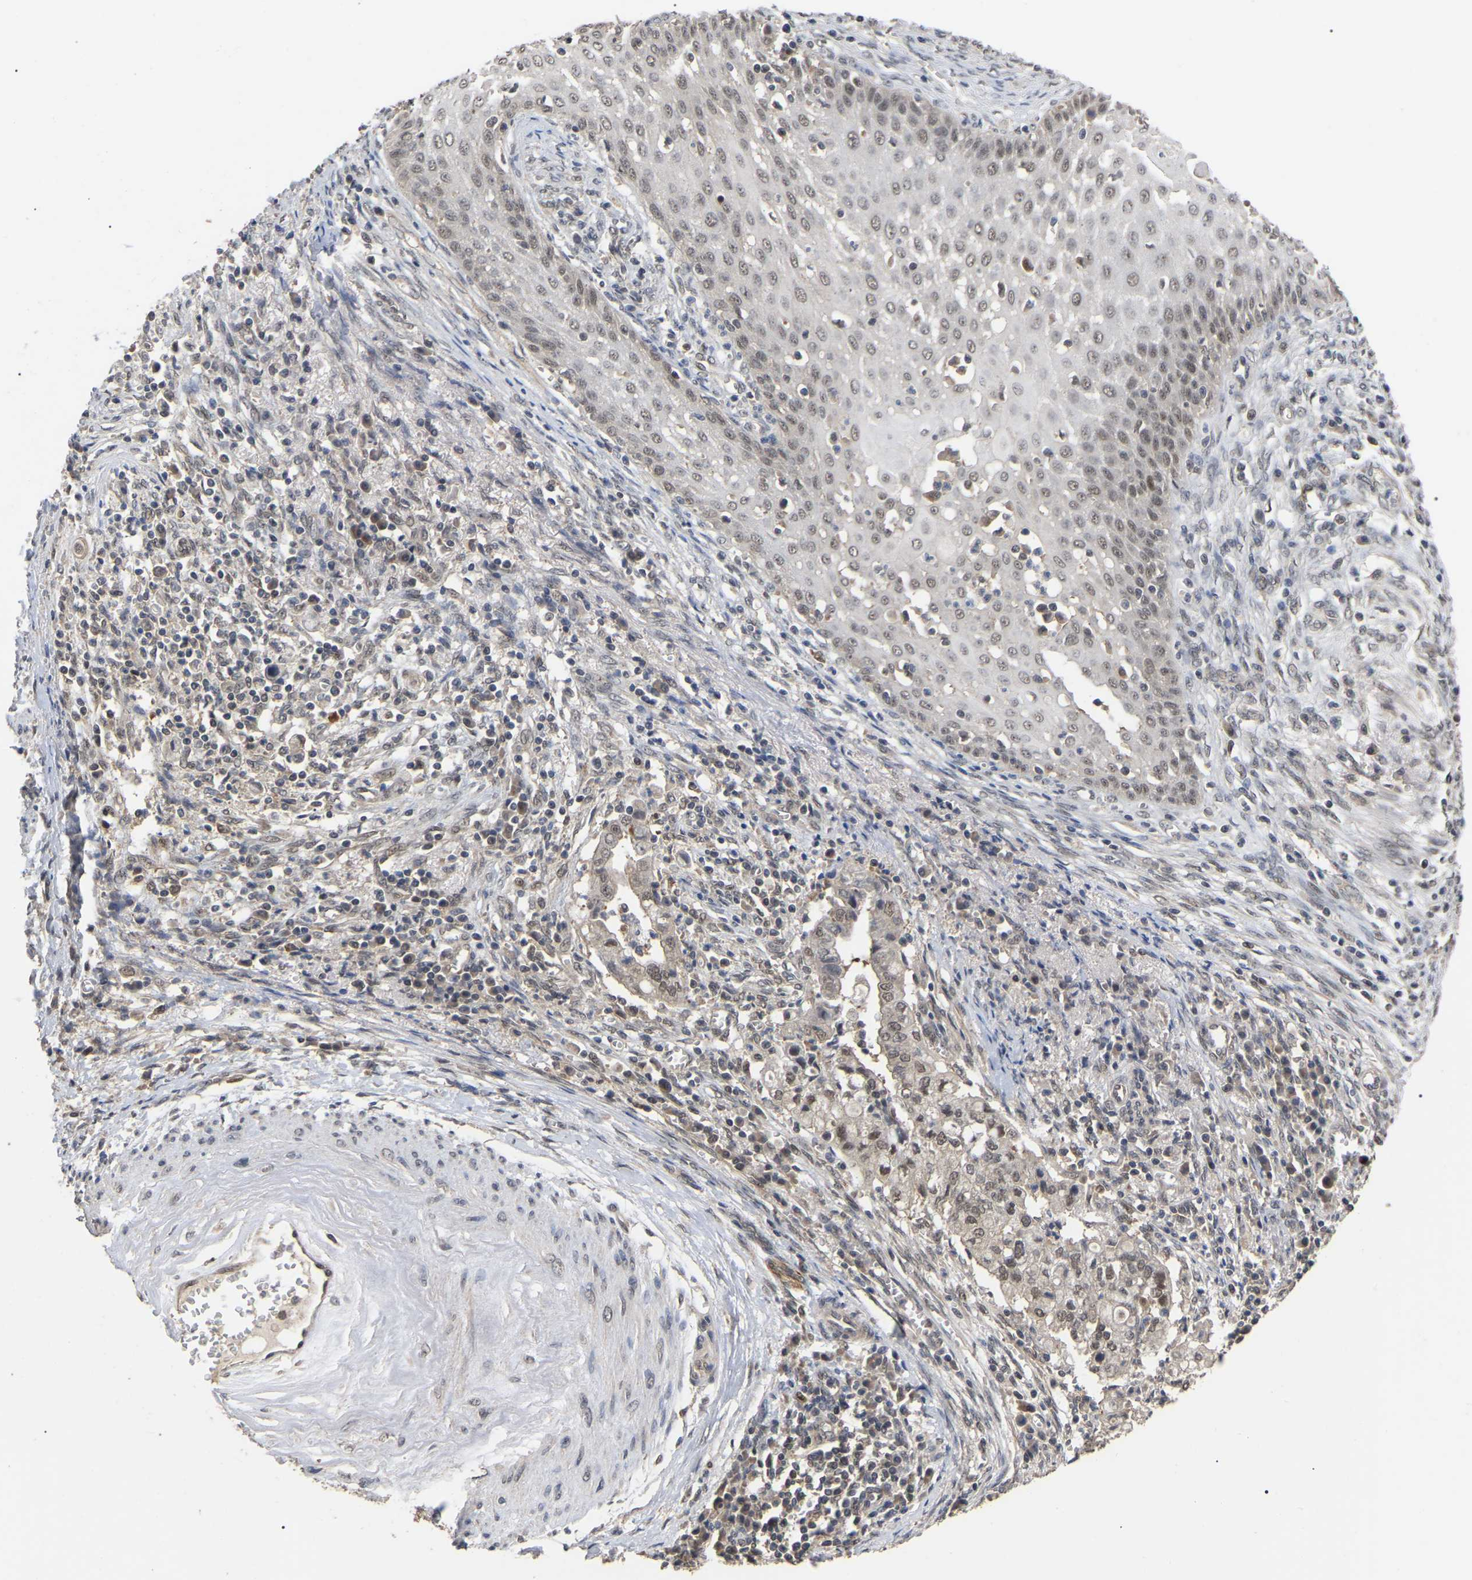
{"staining": {"intensity": "weak", "quantity": ">75%", "location": "nuclear"}, "tissue": "cervical cancer", "cell_type": "Tumor cells", "image_type": "cancer", "snomed": [{"axis": "morphology", "description": "Adenocarcinoma, NOS"}, {"axis": "topography", "description": "Cervix"}], "caption": "Immunohistochemical staining of human adenocarcinoma (cervical) reveals low levels of weak nuclear protein staining in about >75% of tumor cells.", "gene": "JAZF1", "patient": {"sex": "female", "age": 44}}